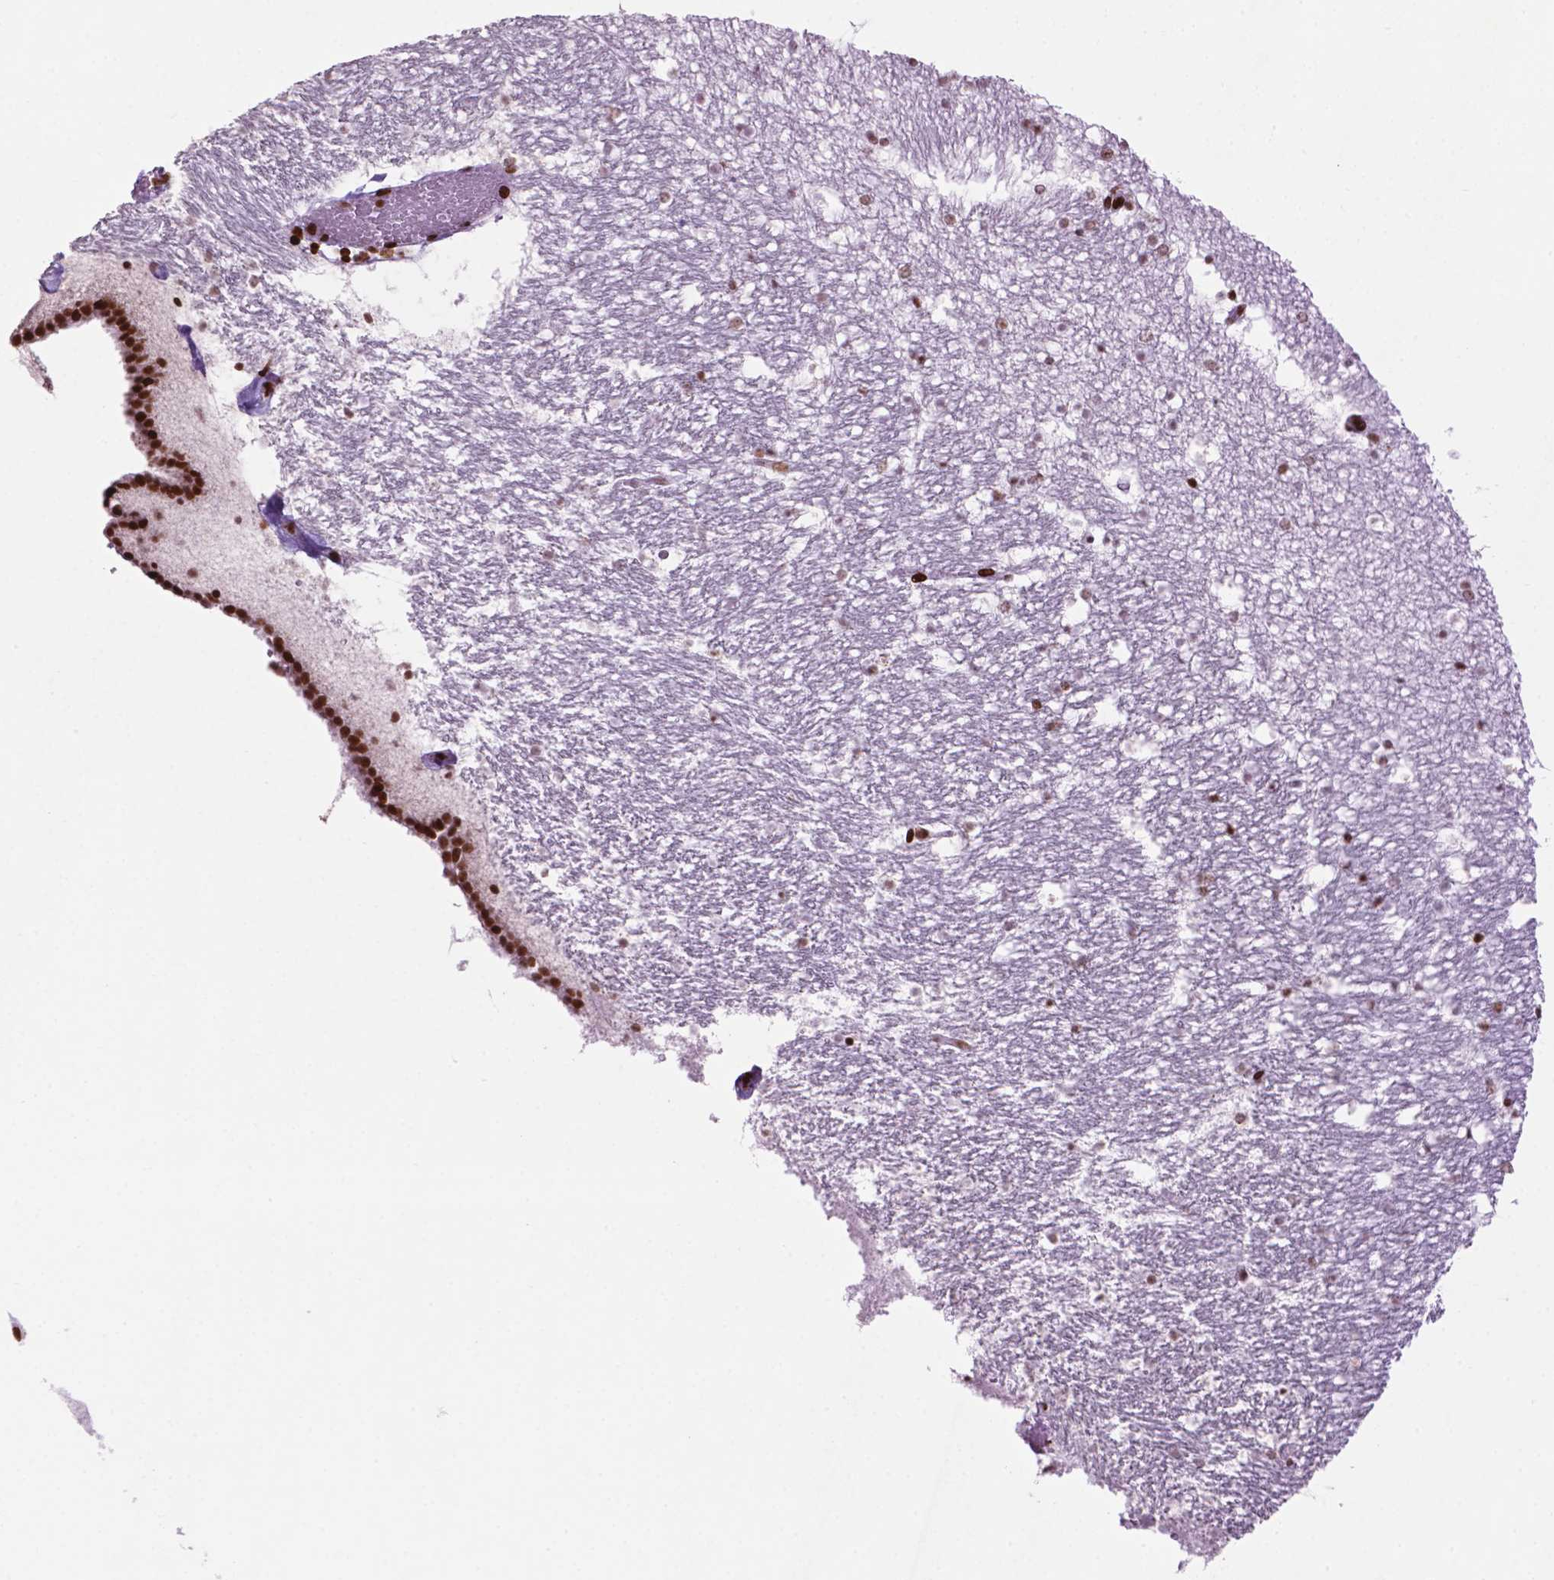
{"staining": {"intensity": "strong", "quantity": ">75%", "location": "nuclear"}, "tissue": "hippocampus", "cell_type": "Glial cells", "image_type": "normal", "snomed": [{"axis": "morphology", "description": "Normal tissue, NOS"}, {"axis": "topography", "description": "Hippocampus"}], "caption": "The immunohistochemical stain shows strong nuclear positivity in glial cells of unremarkable hippocampus.", "gene": "TMEM250", "patient": {"sex": "male", "age": 26}}